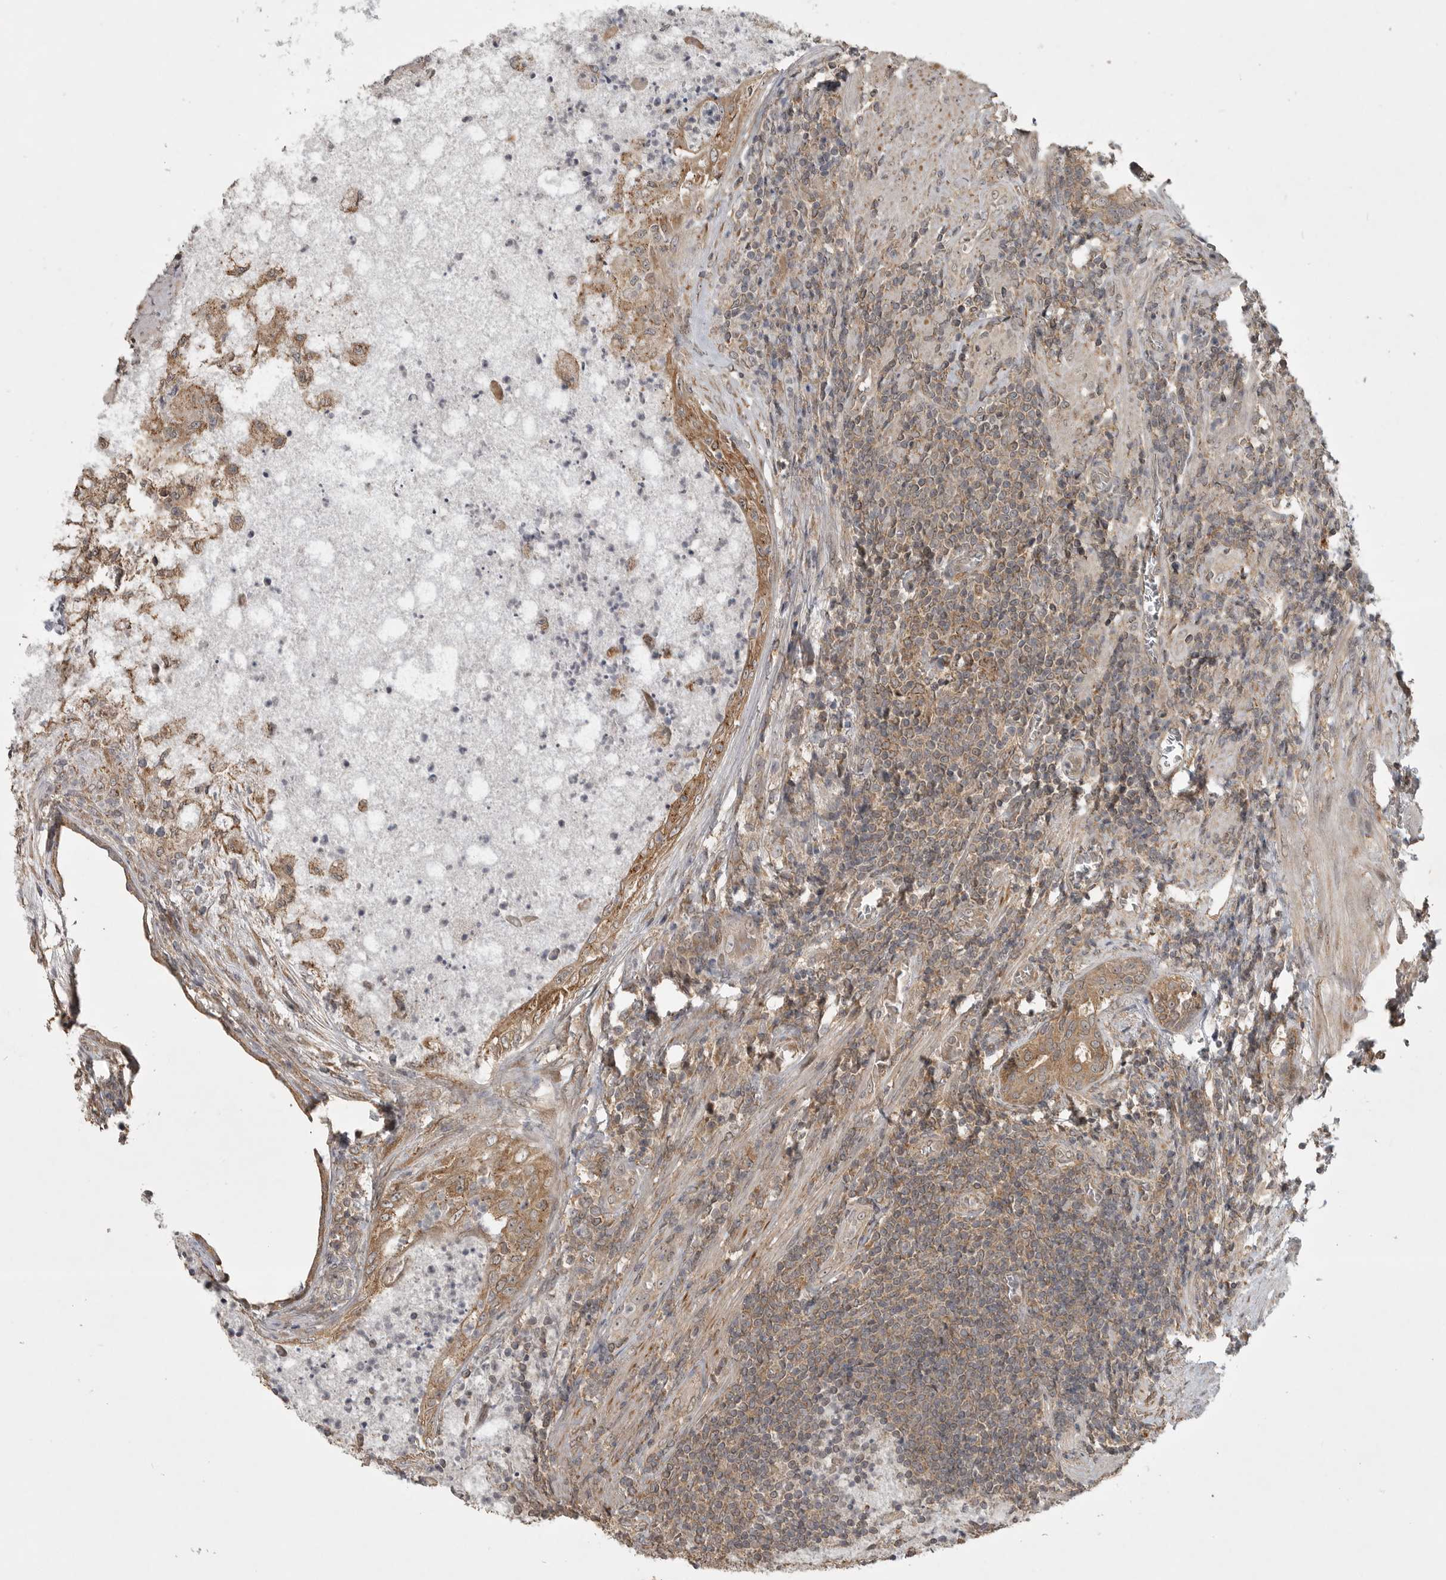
{"staining": {"intensity": "moderate", "quantity": ">75%", "location": "cytoplasmic/membranous"}, "tissue": "prostate", "cell_type": "Glandular cells", "image_type": "normal", "snomed": [{"axis": "morphology", "description": "Normal tissue, NOS"}, {"axis": "topography", "description": "Prostate"}], "caption": "This is a histology image of IHC staining of normal prostate, which shows moderate expression in the cytoplasmic/membranous of glandular cells.", "gene": "LLGL1", "patient": {"sex": "male", "age": 76}}